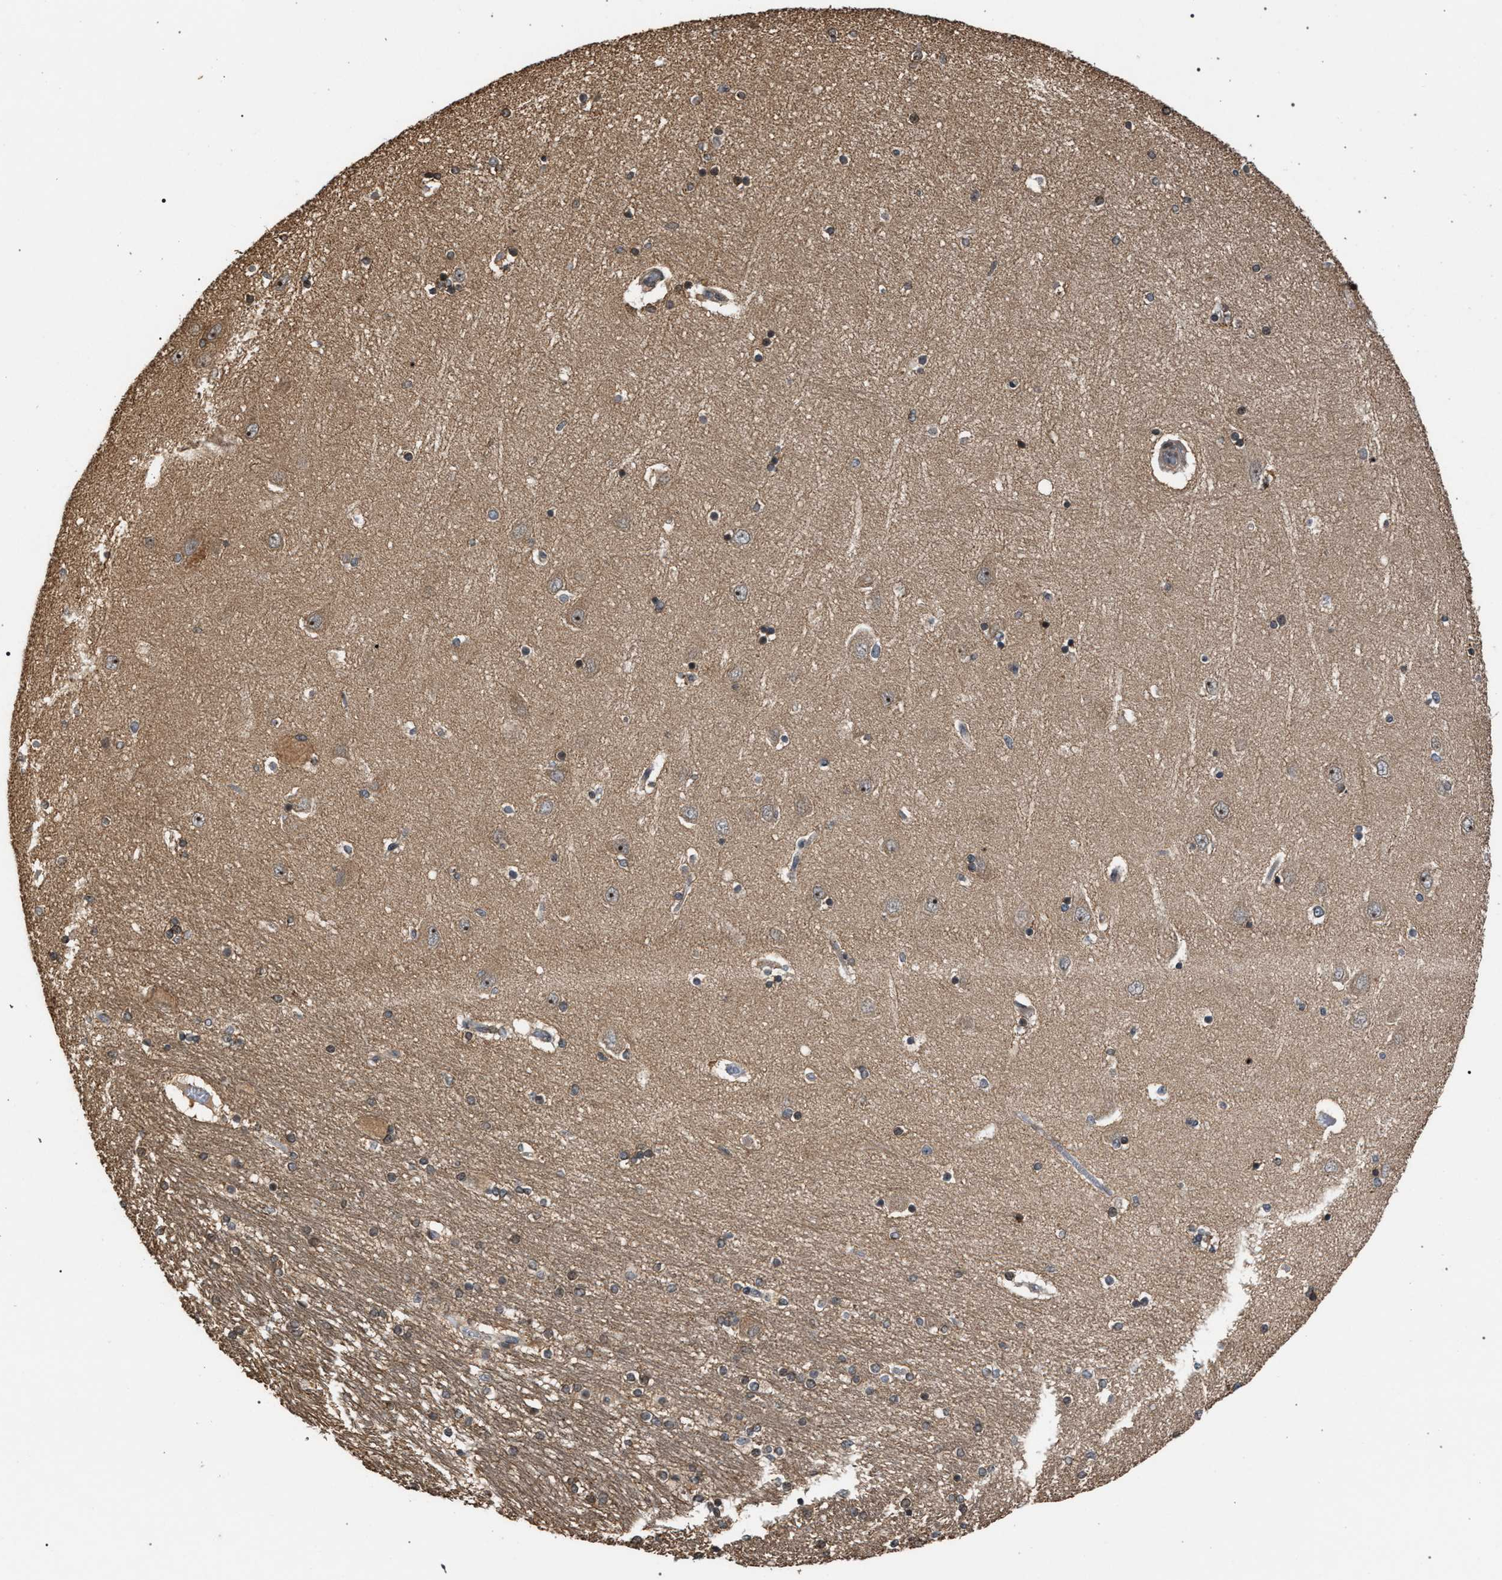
{"staining": {"intensity": "weak", "quantity": ">75%", "location": "cytoplasmic/membranous,nuclear"}, "tissue": "hippocampus", "cell_type": "Glial cells", "image_type": "normal", "snomed": [{"axis": "morphology", "description": "Normal tissue, NOS"}, {"axis": "topography", "description": "Hippocampus"}], "caption": "Glial cells display low levels of weak cytoplasmic/membranous,nuclear positivity in approximately >75% of cells in unremarkable hippocampus.", "gene": "IRAK4", "patient": {"sex": "female", "age": 54}}